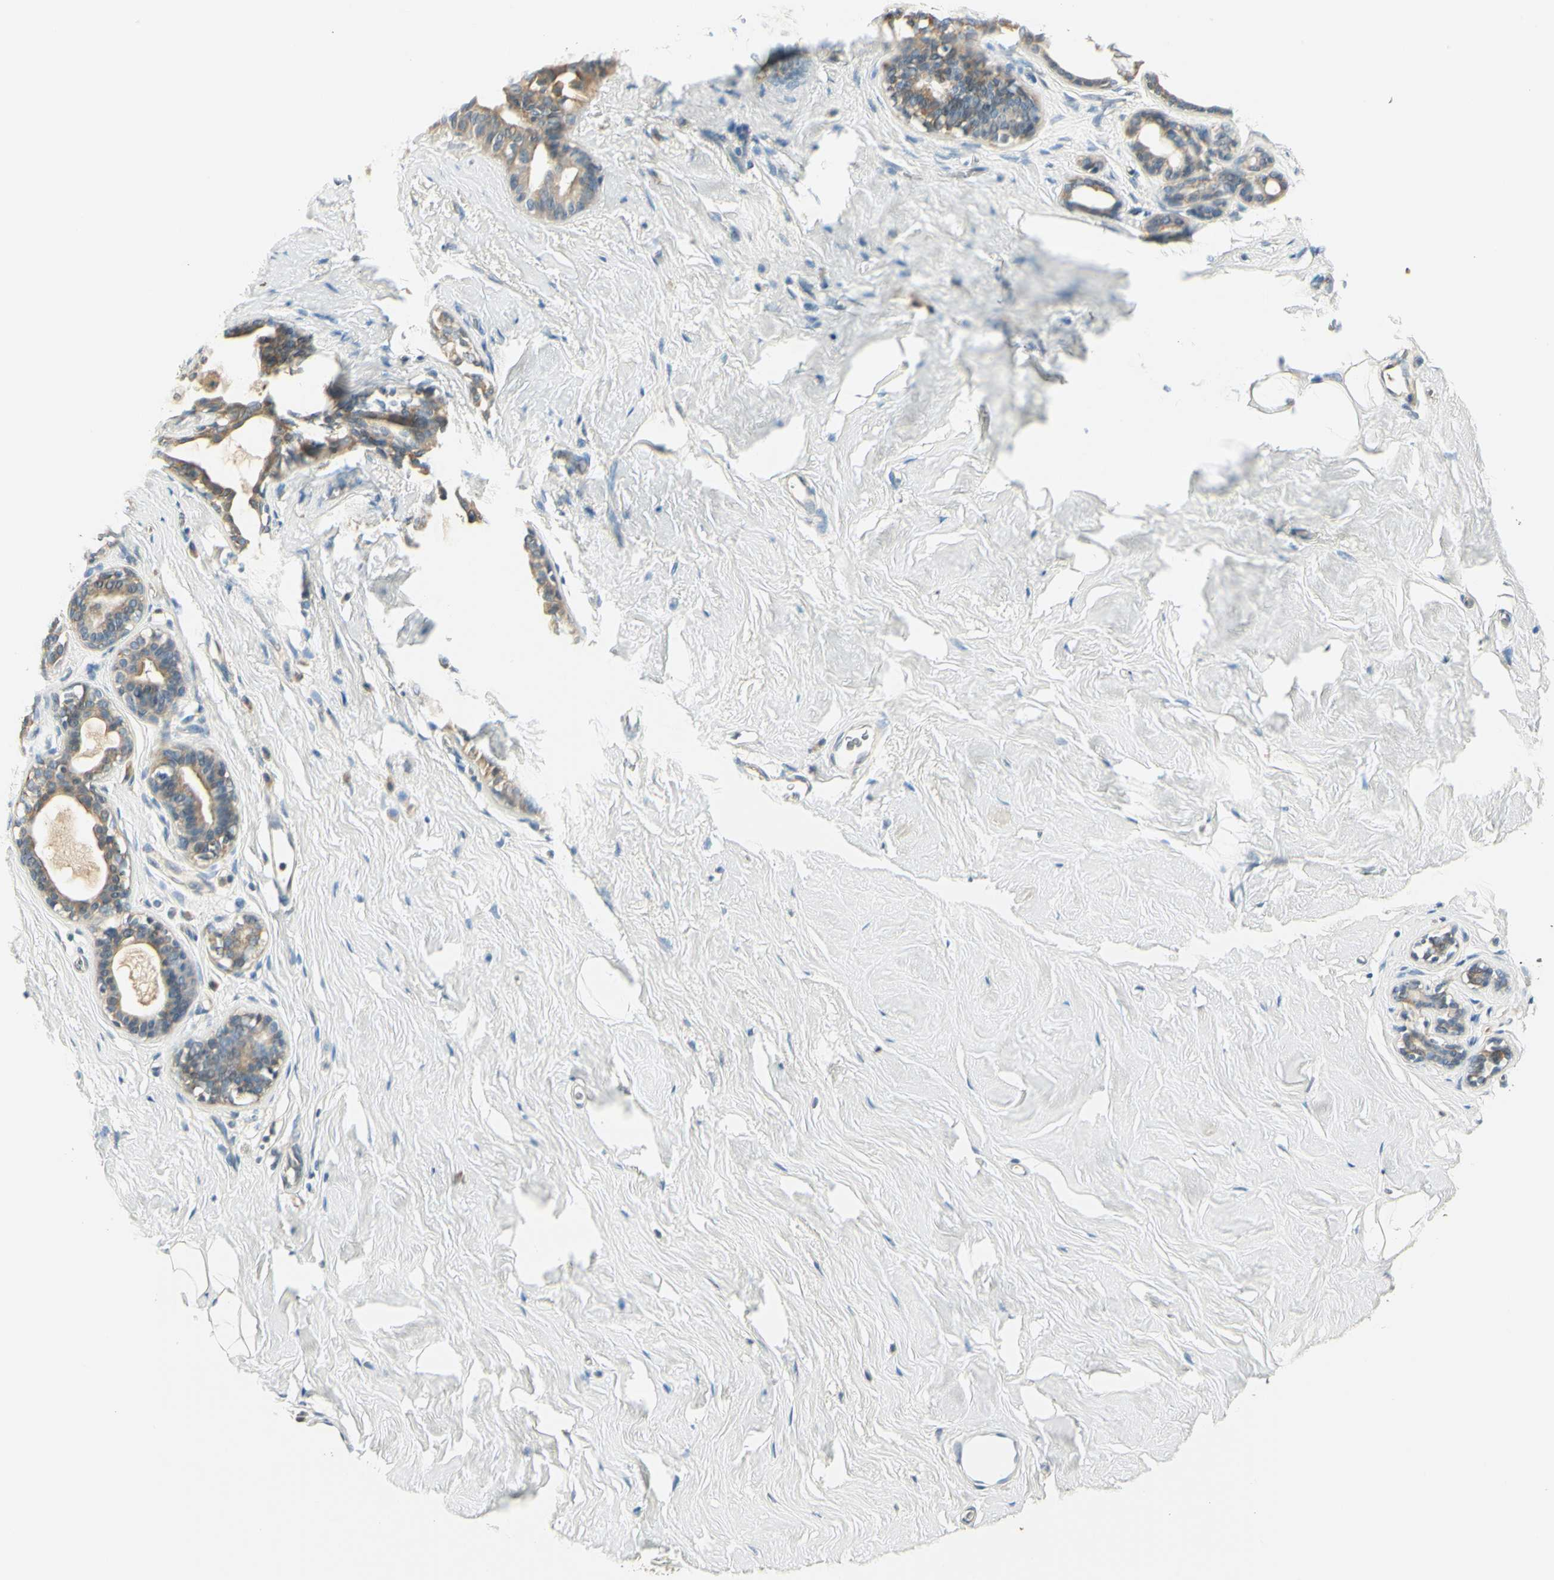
{"staining": {"intensity": "weak", "quantity": ">75%", "location": "cytoplasmic/membranous"}, "tissue": "breast", "cell_type": "Glandular cells", "image_type": "normal", "snomed": [{"axis": "morphology", "description": "Normal tissue, NOS"}, {"axis": "topography", "description": "Breast"}], "caption": "Immunohistochemical staining of normal human breast displays >75% levels of weak cytoplasmic/membranous protein expression in approximately >75% of glandular cells.", "gene": "IGDCC4", "patient": {"sex": "female", "age": 75}}